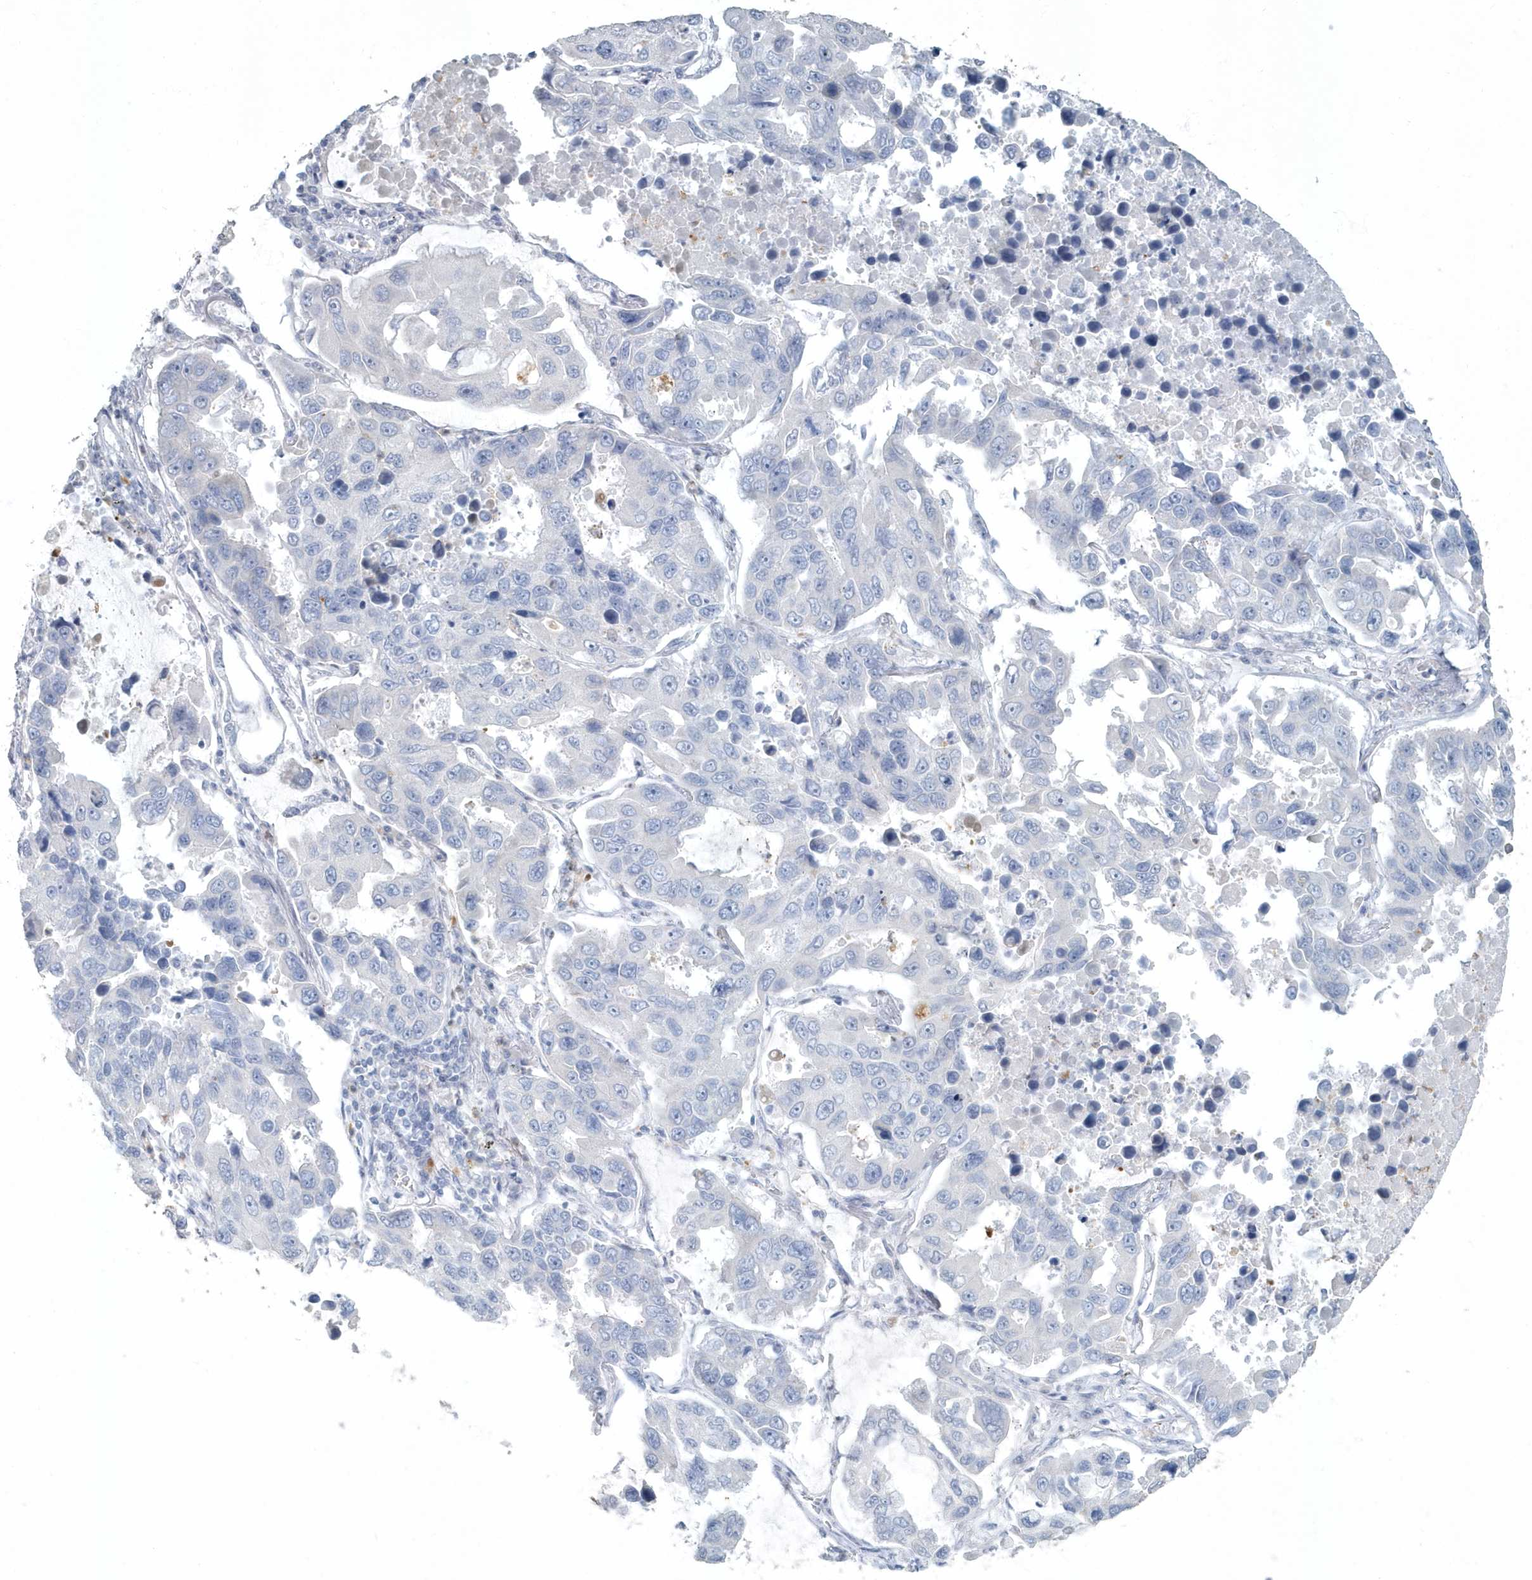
{"staining": {"intensity": "negative", "quantity": "none", "location": "none"}, "tissue": "lung cancer", "cell_type": "Tumor cells", "image_type": "cancer", "snomed": [{"axis": "morphology", "description": "Adenocarcinoma, NOS"}, {"axis": "topography", "description": "Lung"}], "caption": "Human lung adenocarcinoma stained for a protein using immunohistochemistry (IHC) shows no staining in tumor cells.", "gene": "MYOT", "patient": {"sex": "male", "age": 64}}